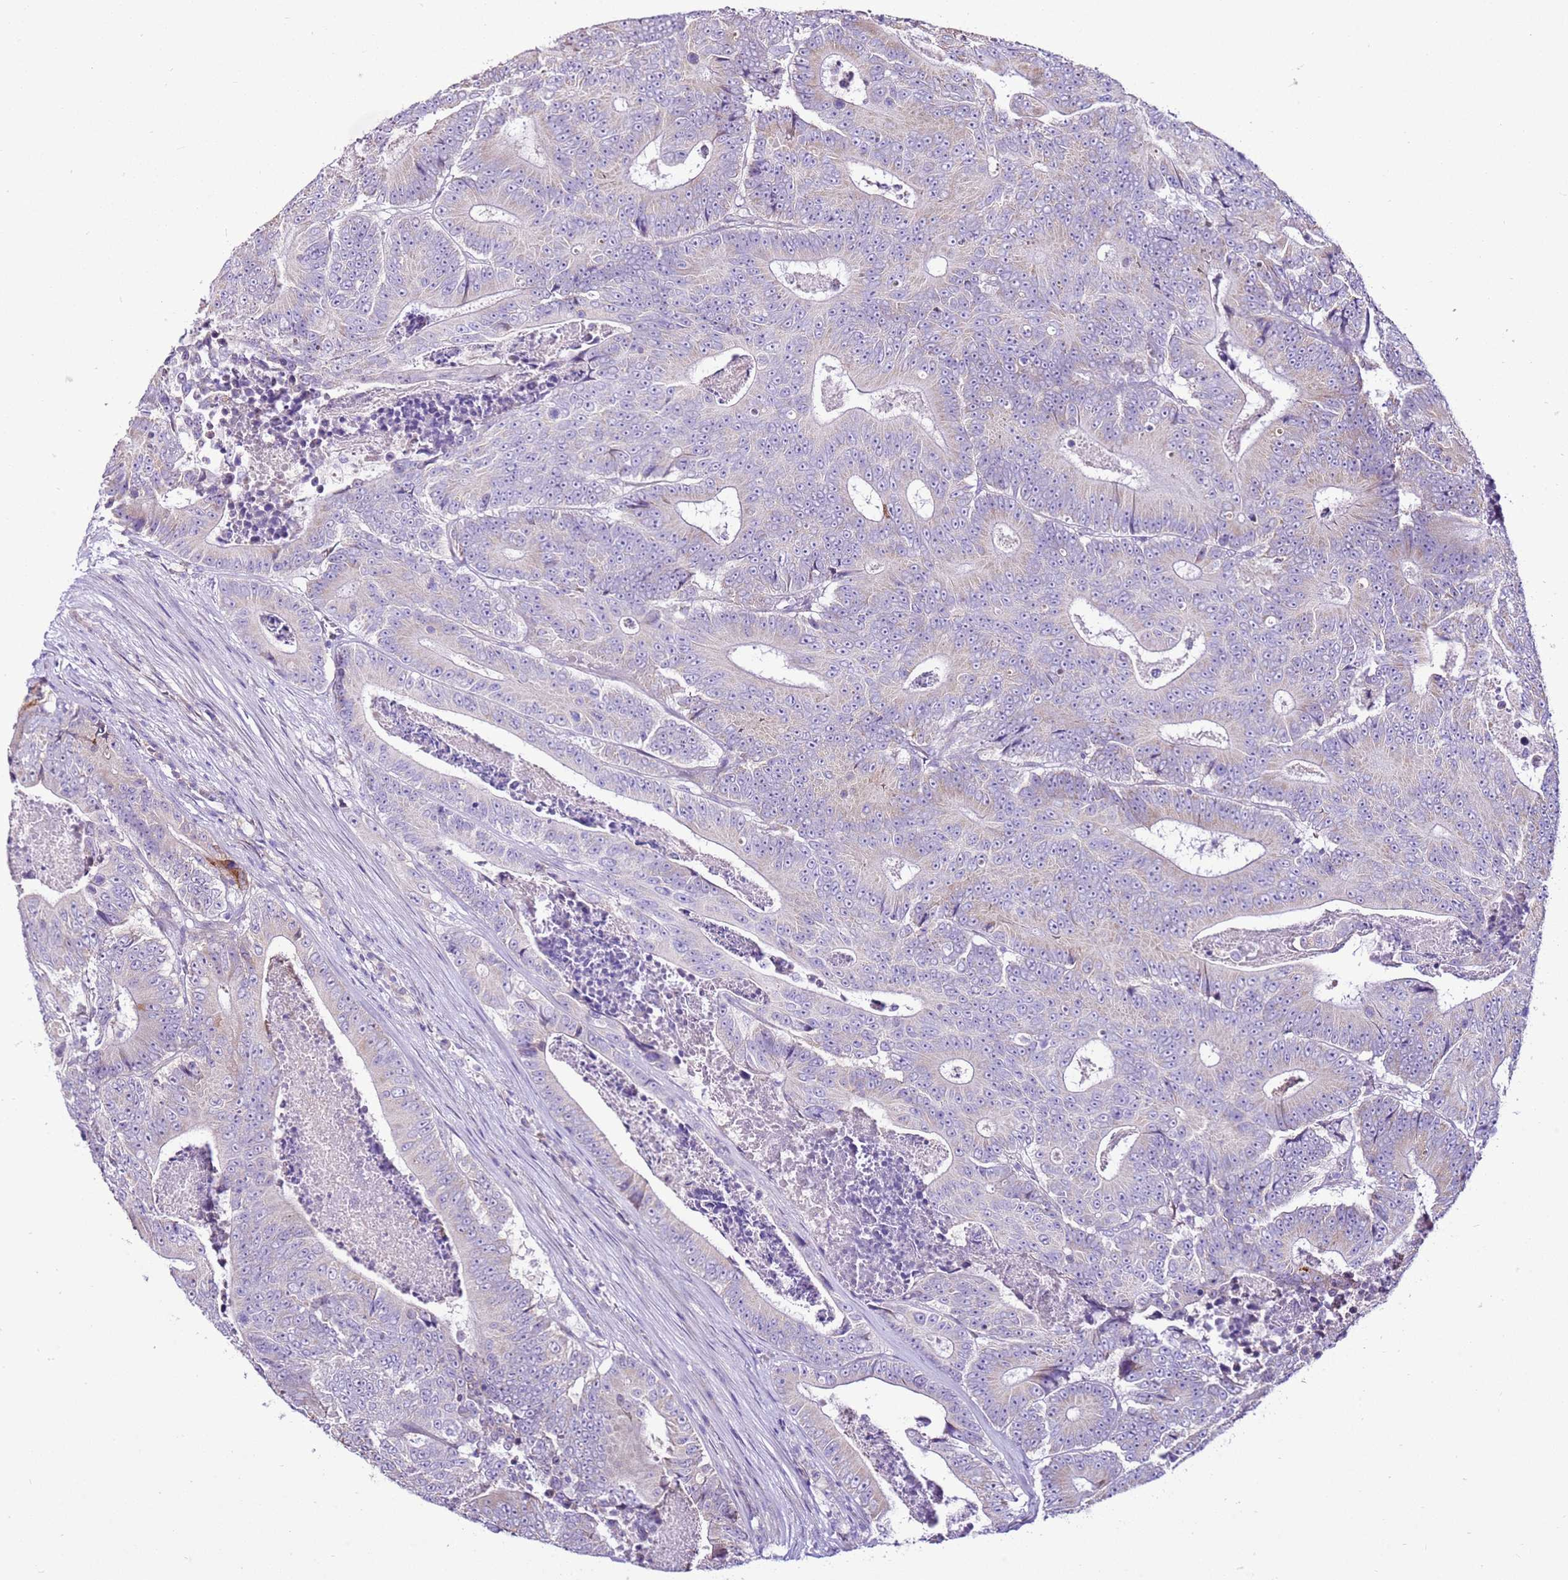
{"staining": {"intensity": "negative", "quantity": "none", "location": "none"}, "tissue": "colorectal cancer", "cell_type": "Tumor cells", "image_type": "cancer", "snomed": [{"axis": "morphology", "description": "Adenocarcinoma, NOS"}, {"axis": "topography", "description": "Colon"}], "caption": "DAB immunohistochemical staining of colorectal cancer demonstrates no significant positivity in tumor cells.", "gene": "SLC38A5", "patient": {"sex": "male", "age": 83}}